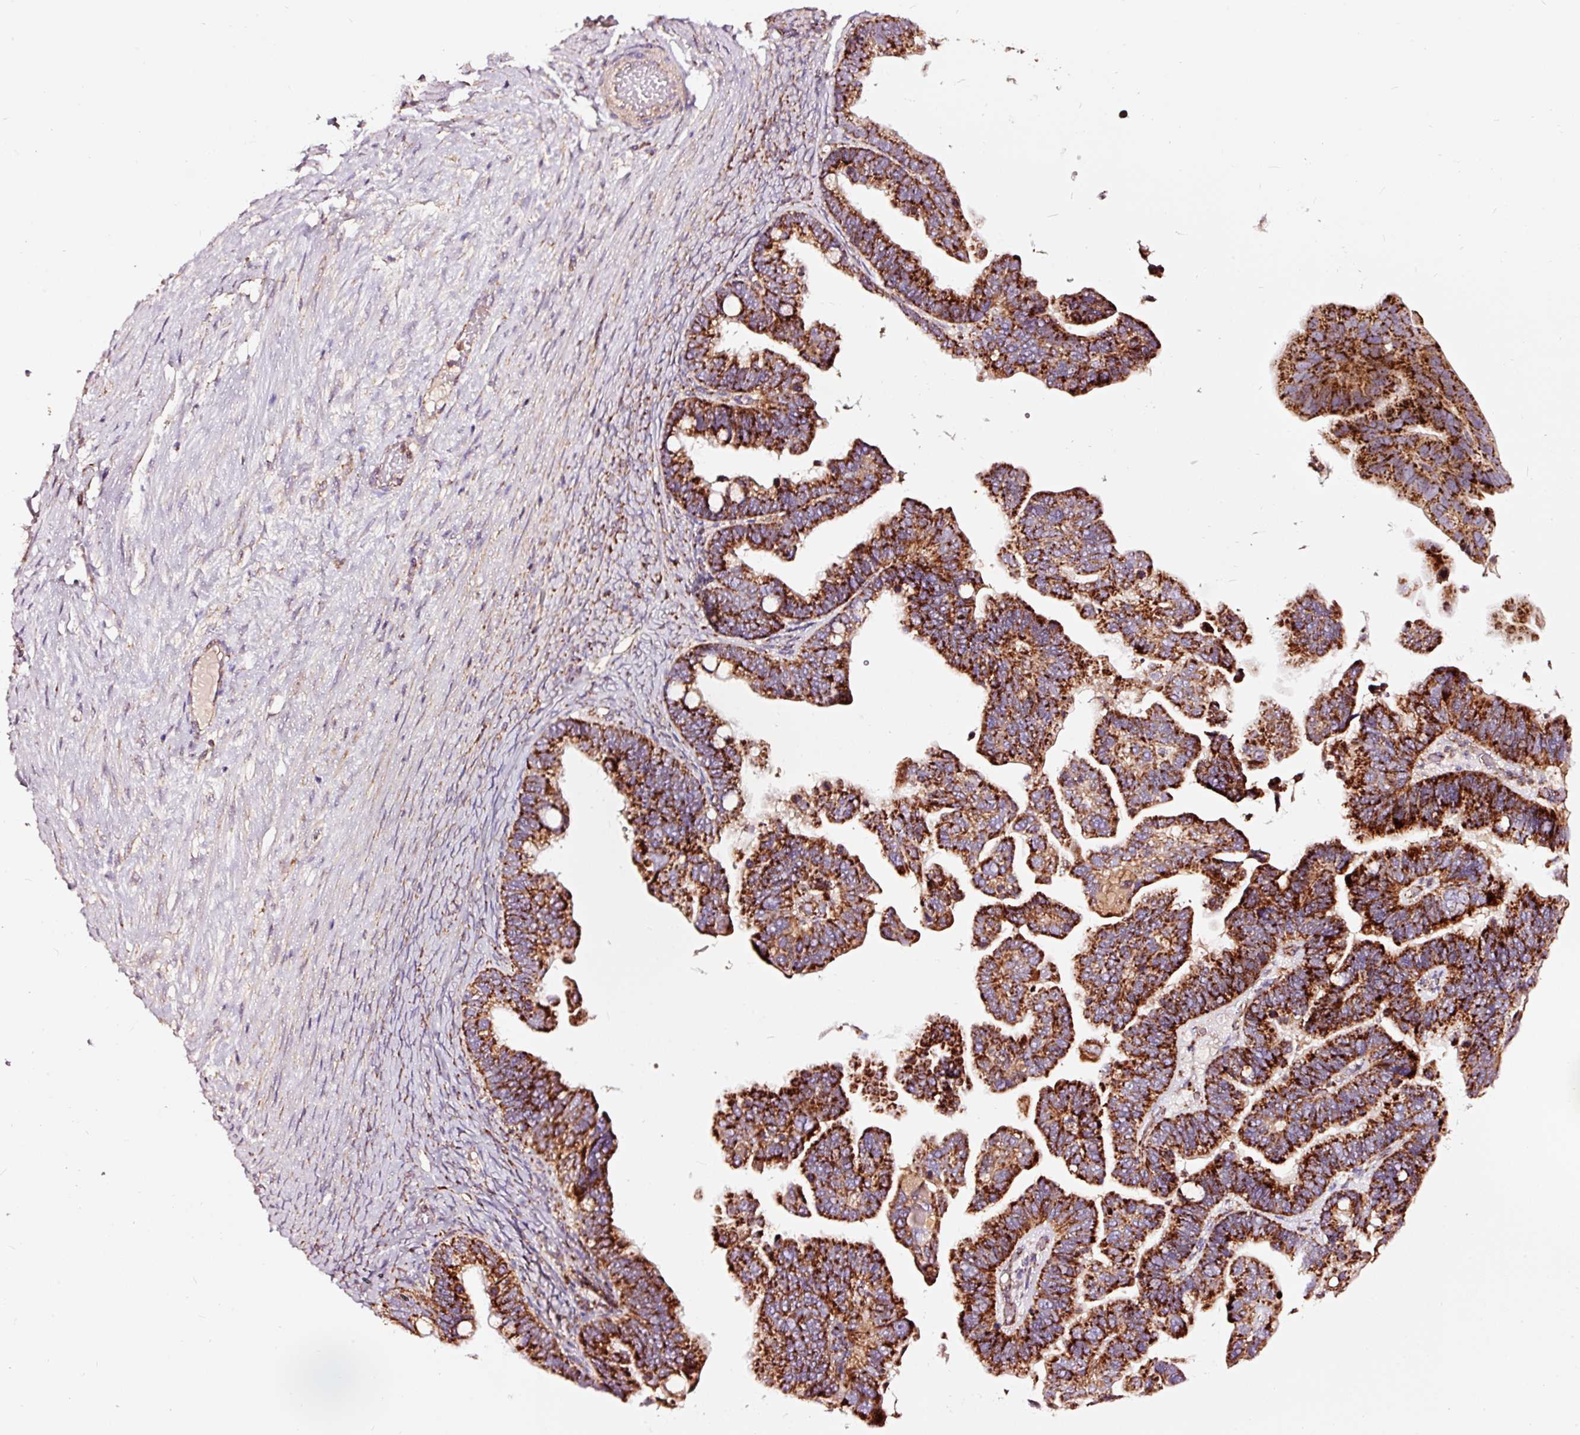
{"staining": {"intensity": "strong", "quantity": ">75%", "location": "cytoplasmic/membranous"}, "tissue": "ovarian cancer", "cell_type": "Tumor cells", "image_type": "cancer", "snomed": [{"axis": "morphology", "description": "Cystadenocarcinoma, serous, NOS"}, {"axis": "topography", "description": "Ovary"}], "caption": "Tumor cells reveal high levels of strong cytoplasmic/membranous positivity in approximately >75% of cells in human ovarian cancer.", "gene": "TPM1", "patient": {"sex": "female", "age": 56}}